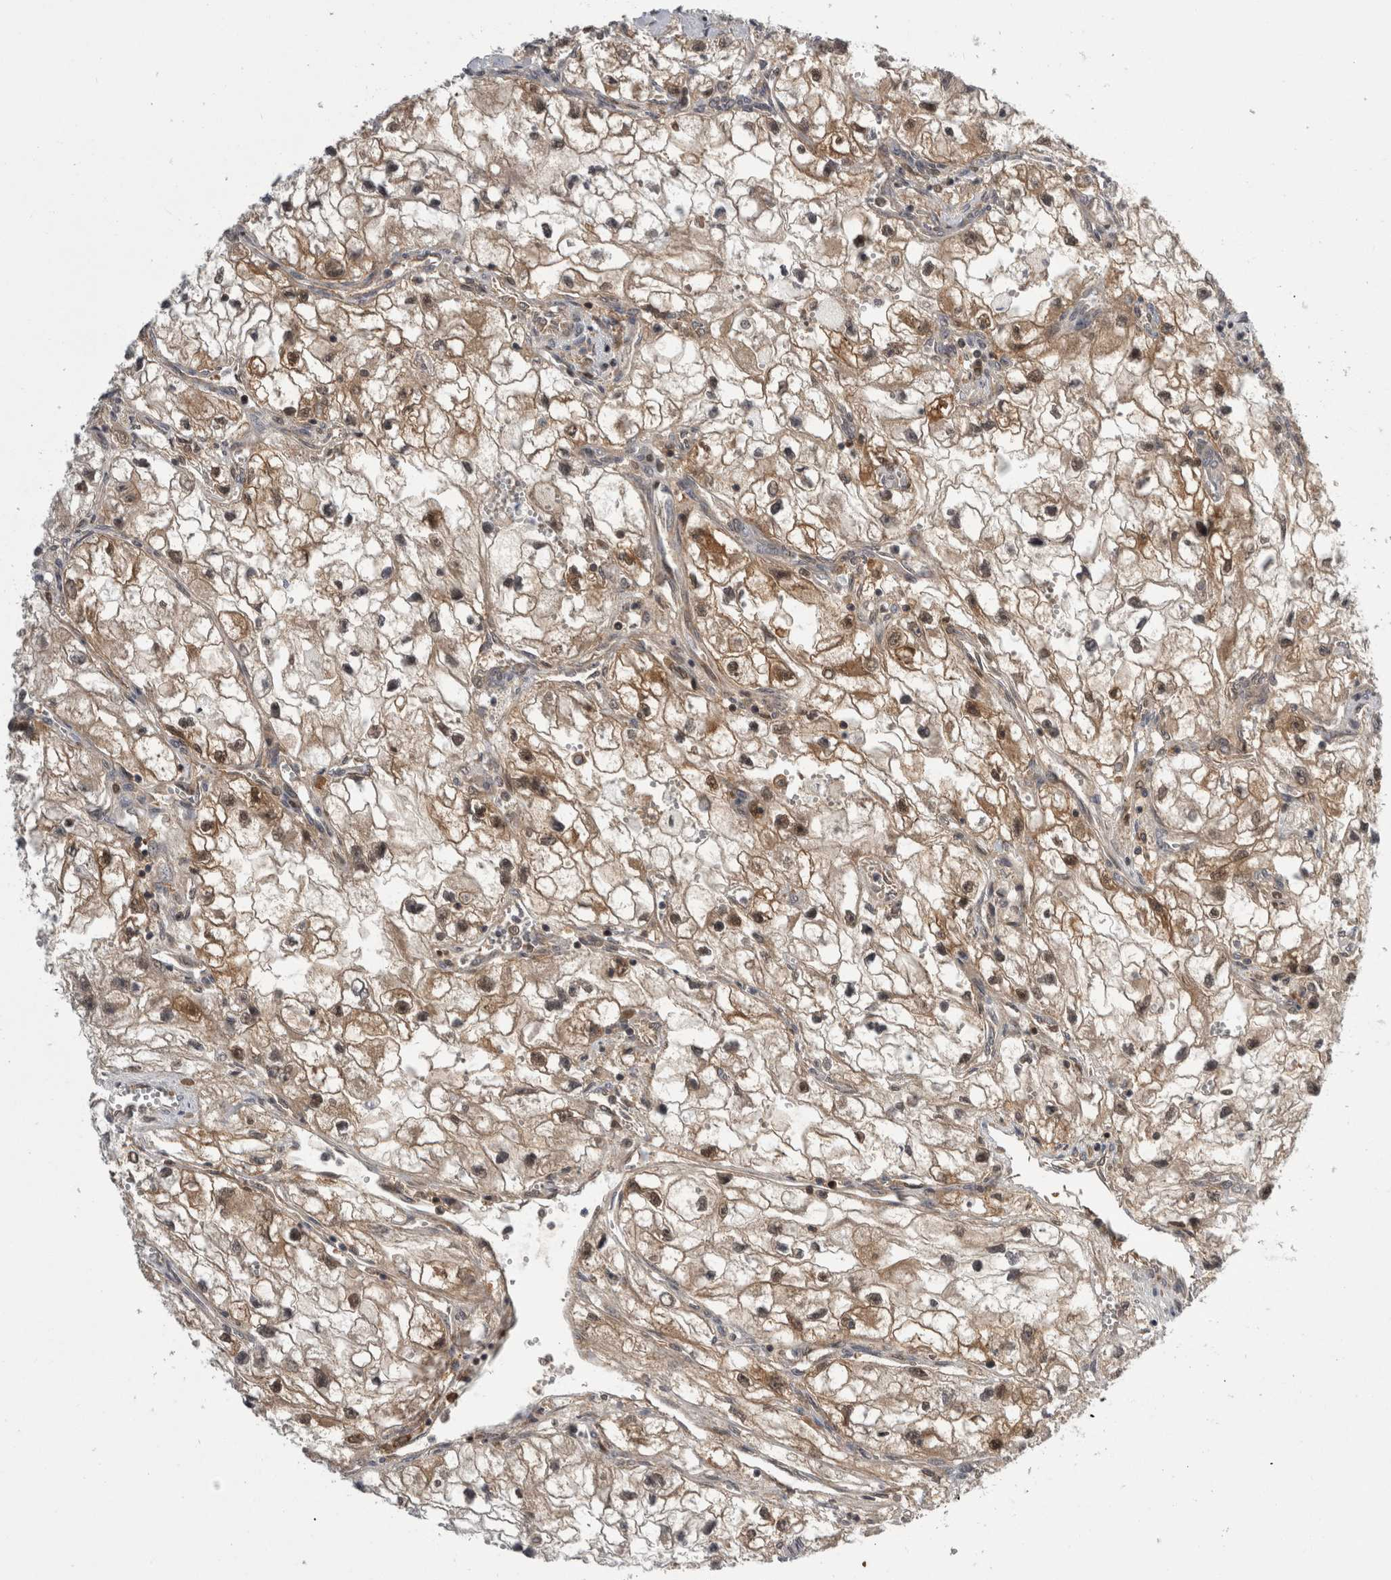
{"staining": {"intensity": "moderate", "quantity": ">75%", "location": "cytoplasmic/membranous,nuclear"}, "tissue": "renal cancer", "cell_type": "Tumor cells", "image_type": "cancer", "snomed": [{"axis": "morphology", "description": "Adenocarcinoma, NOS"}, {"axis": "topography", "description": "Kidney"}], "caption": "Brown immunohistochemical staining in human adenocarcinoma (renal) demonstrates moderate cytoplasmic/membranous and nuclear expression in about >75% of tumor cells.", "gene": "CACYBP", "patient": {"sex": "female", "age": 70}}